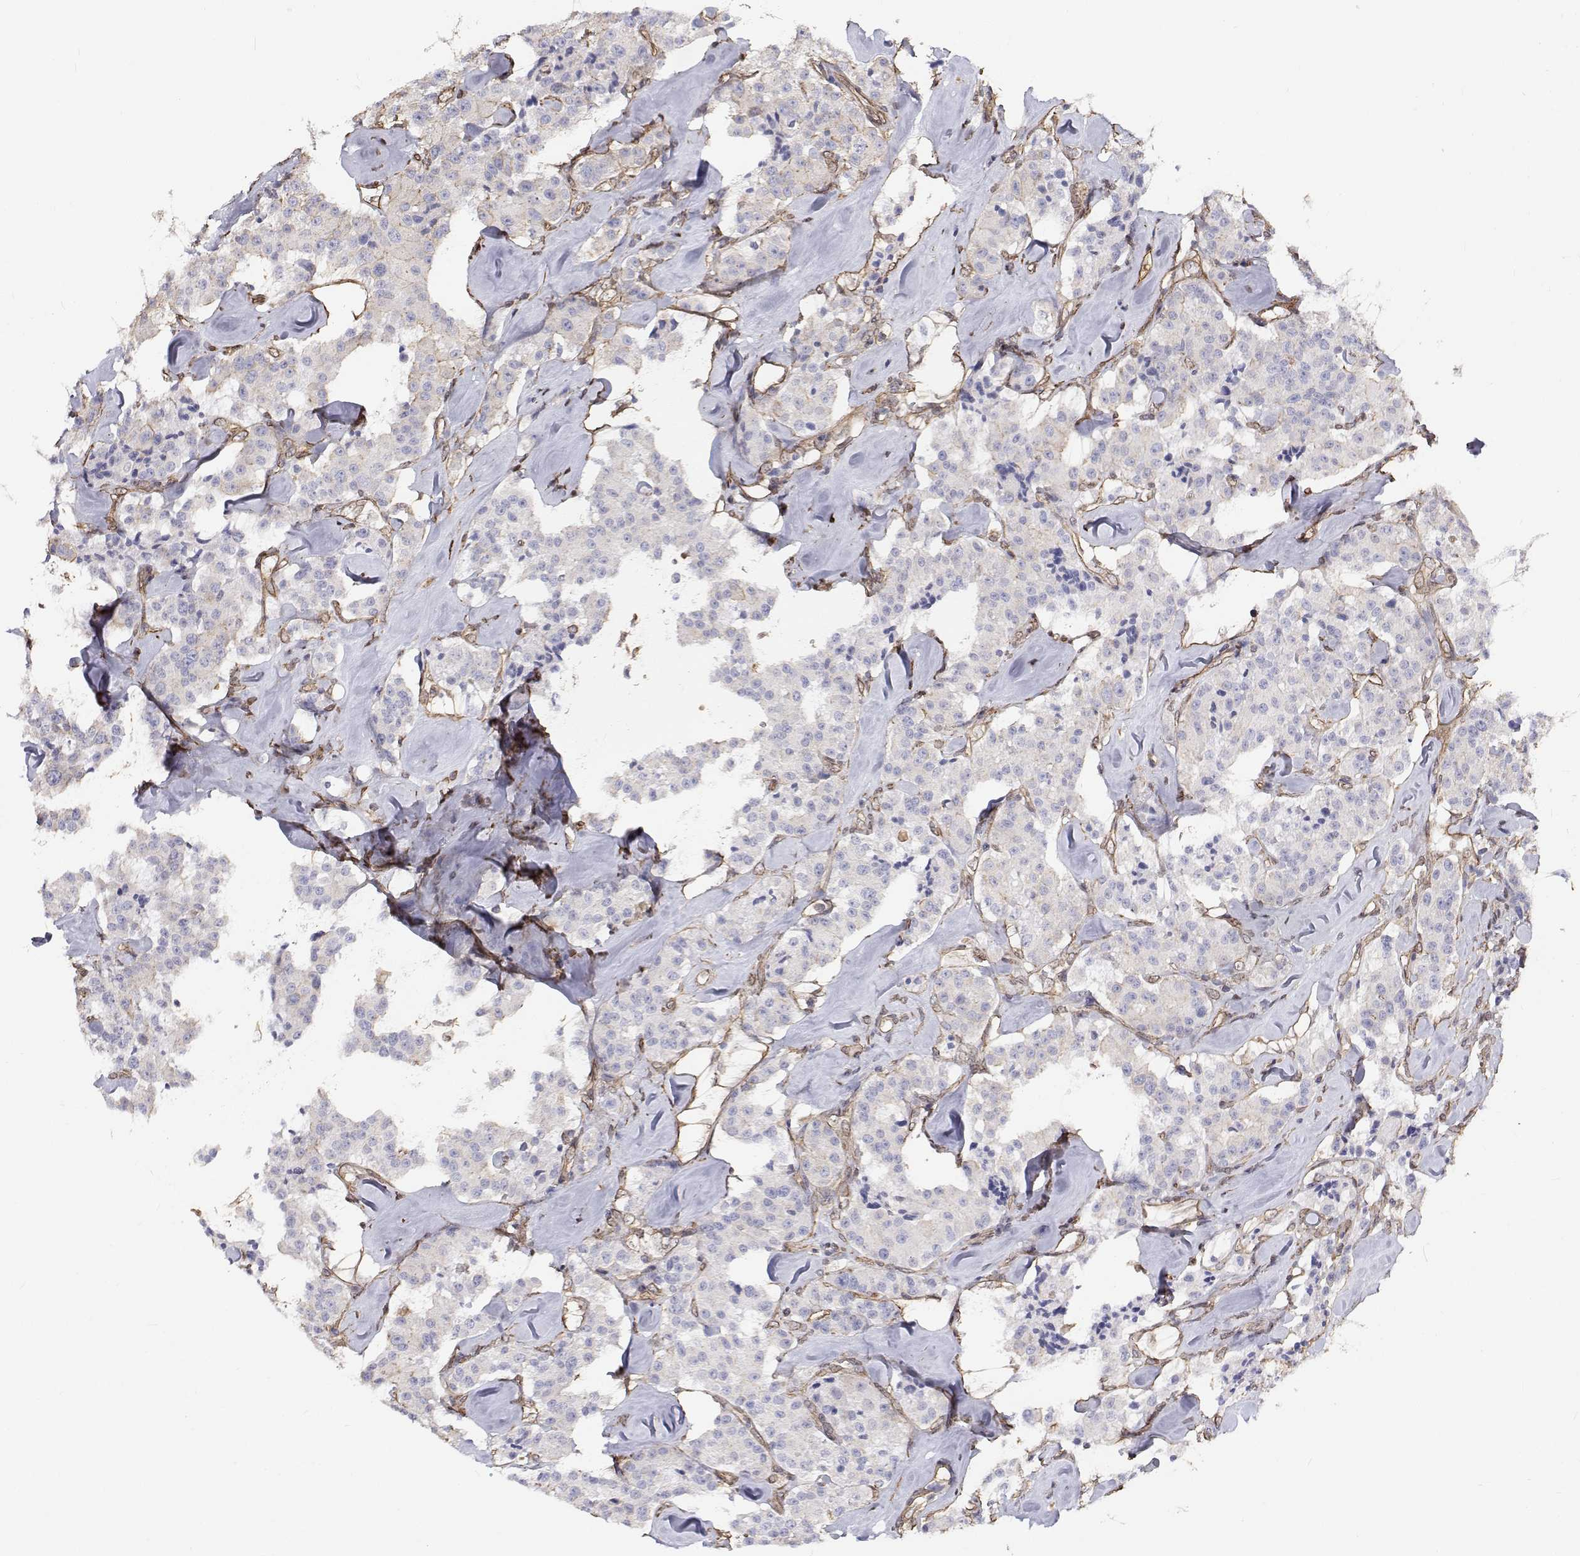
{"staining": {"intensity": "negative", "quantity": "none", "location": "none"}, "tissue": "carcinoid", "cell_type": "Tumor cells", "image_type": "cancer", "snomed": [{"axis": "morphology", "description": "Carcinoid, malignant, NOS"}, {"axis": "topography", "description": "Pancreas"}], "caption": "Tumor cells are negative for brown protein staining in carcinoid.", "gene": "GSDMA", "patient": {"sex": "male", "age": 41}}